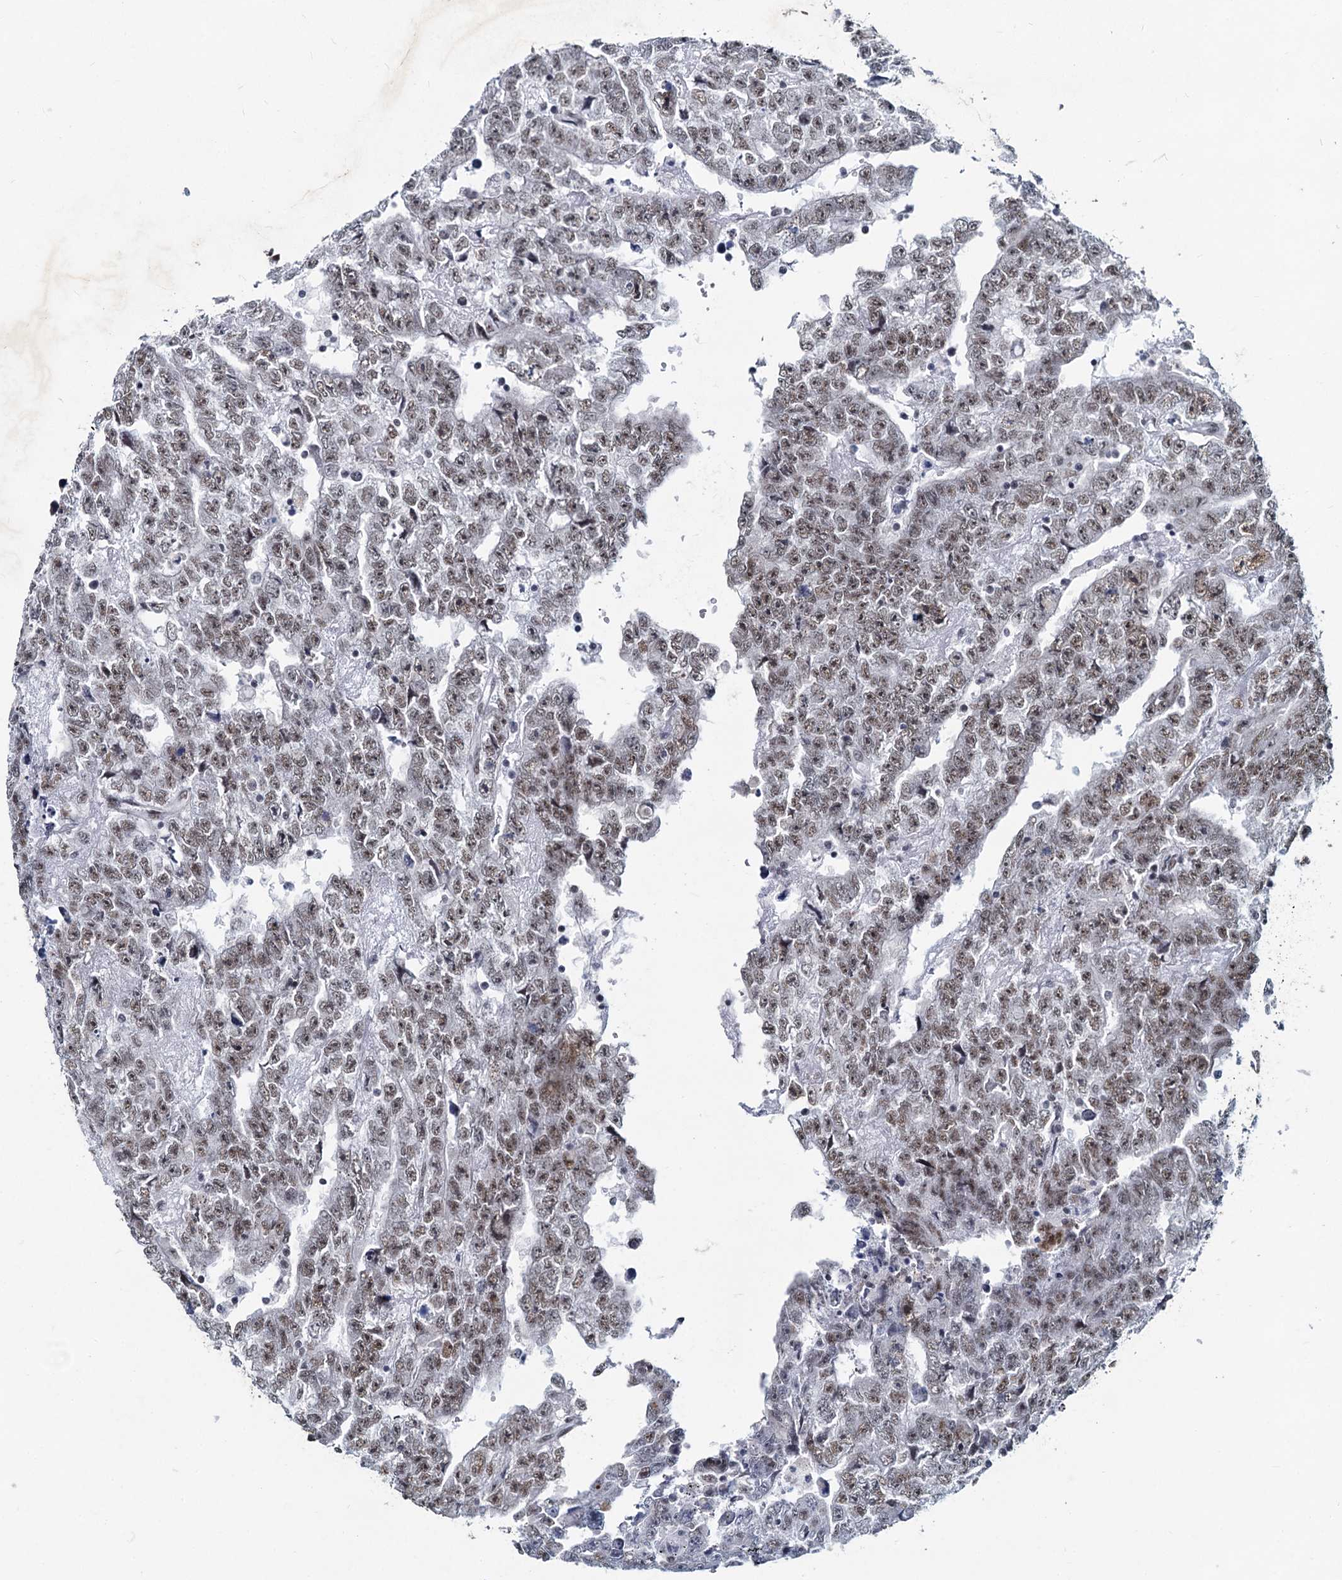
{"staining": {"intensity": "moderate", "quantity": "25%-75%", "location": "nuclear"}, "tissue": "testis cancer", "cell_type": "Tumor cells", "image_type": "cancer", "snomed": [{"axis": "morphology", "description": "Carcinoma, Embryonal, NOS"}, {"axis": "topography", "description": "Testis"}], "caption": "Embryonal carcinoma (testis) stained with immunohistochemistry shows moderate nuclear staining in approximately 25%-75% of tumor cells.", "gene": "METTL14", "patient": {"sex": "male", "age": 25}}